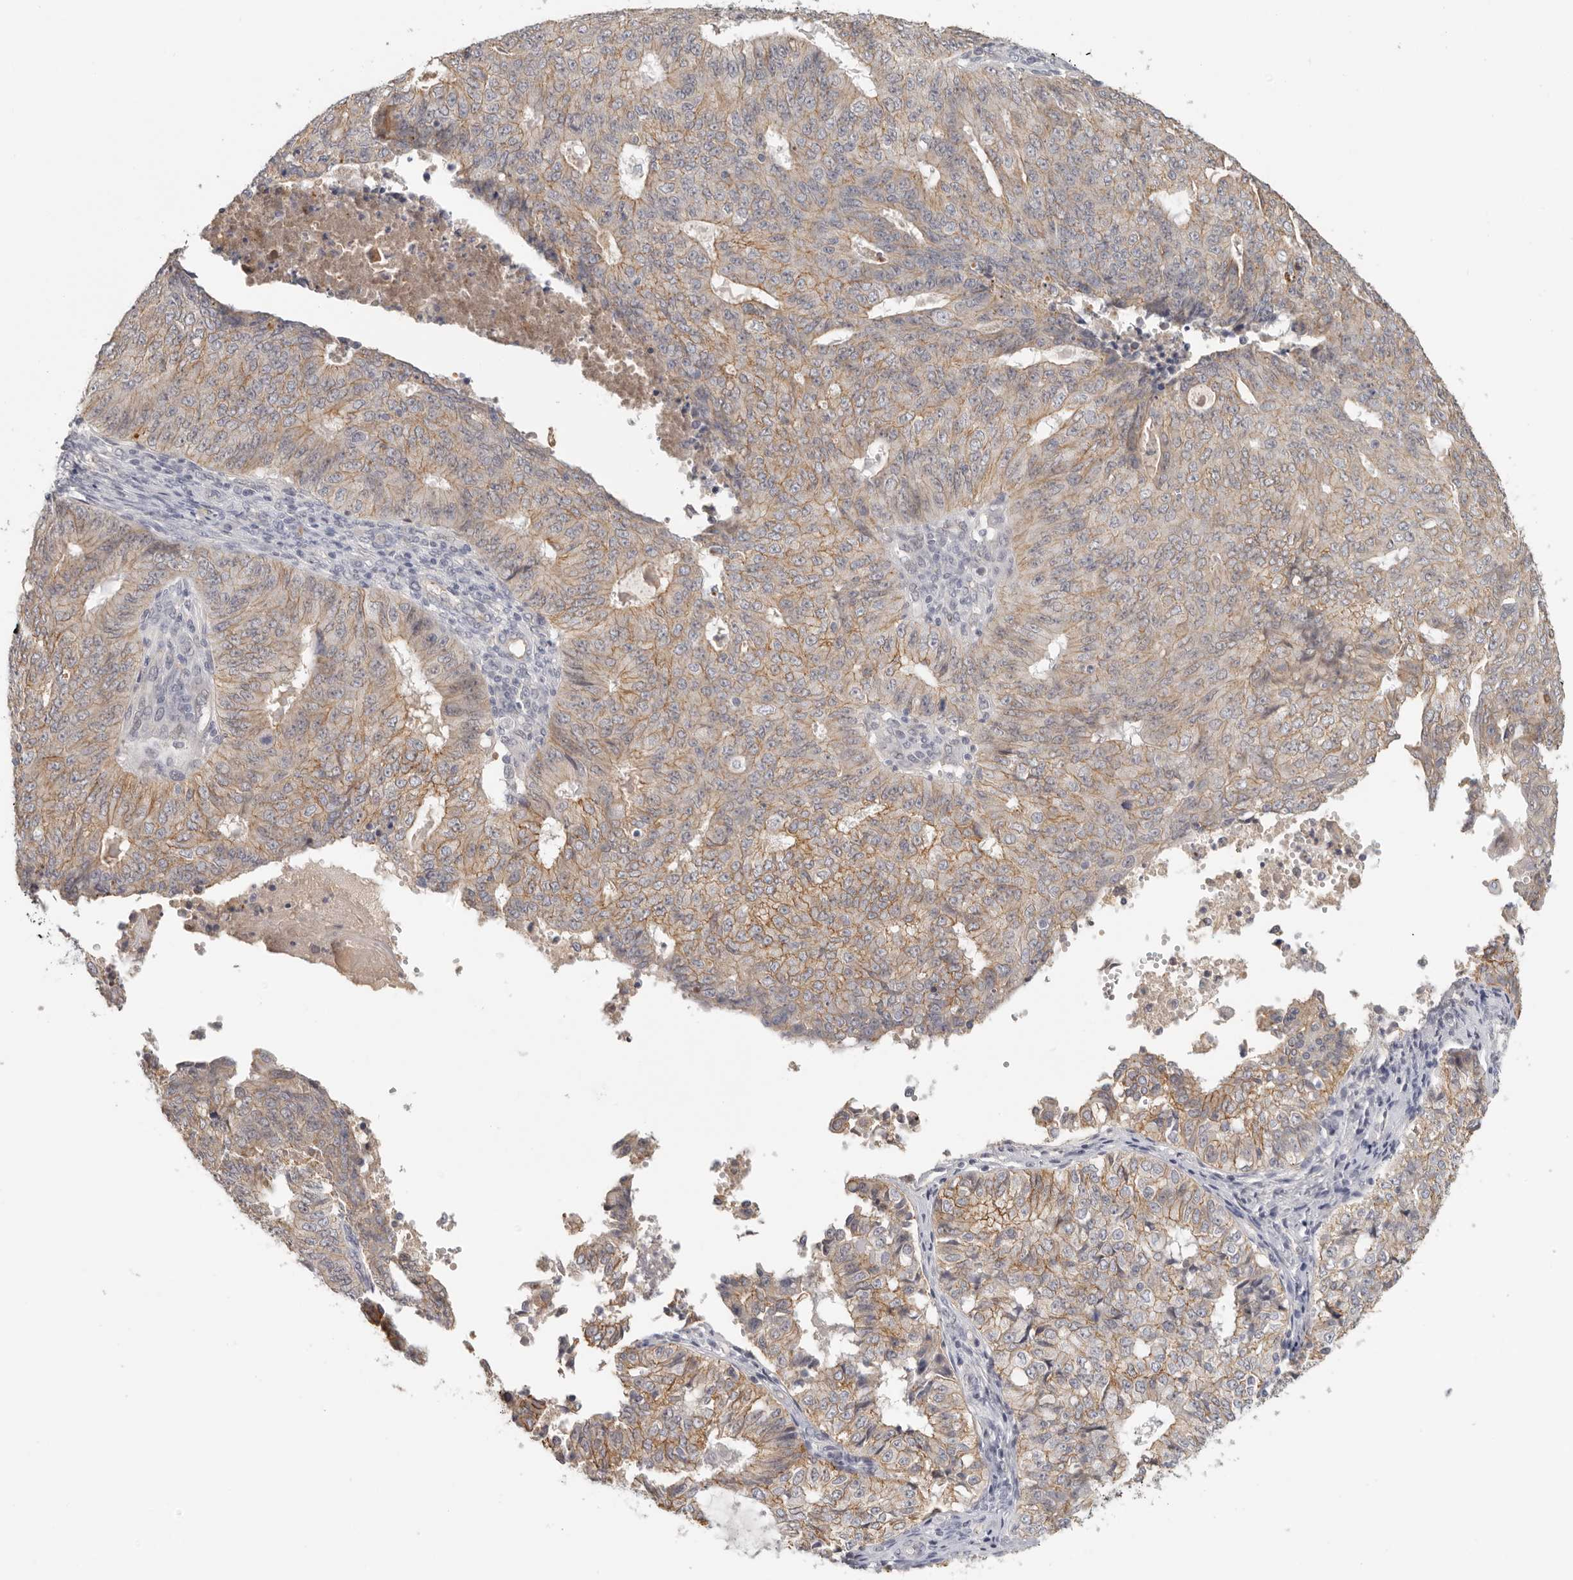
{"staining": {"intensity": "moderate", "quantity": ">75%", "location": "cytoplasmic/membranous"}, "tissue": "endometrial cancer", "cell_type": "Tumor cells", "image_type": "cancer", "snomed": [{"axis": "morphology", "description": "Adenocarcinoma, NOS"}, {"axis": "topography", "description": "Endometrium"}], "caption": "Immunohistochemical staining of human adenocarcinoma (endometrial) displays medium levels of moderate cytoplasmic/membranous protein staining in approximately >75% of tumor cells.", "gene": "ANXA9", "patient": {"sex": "female", "age": 32}}